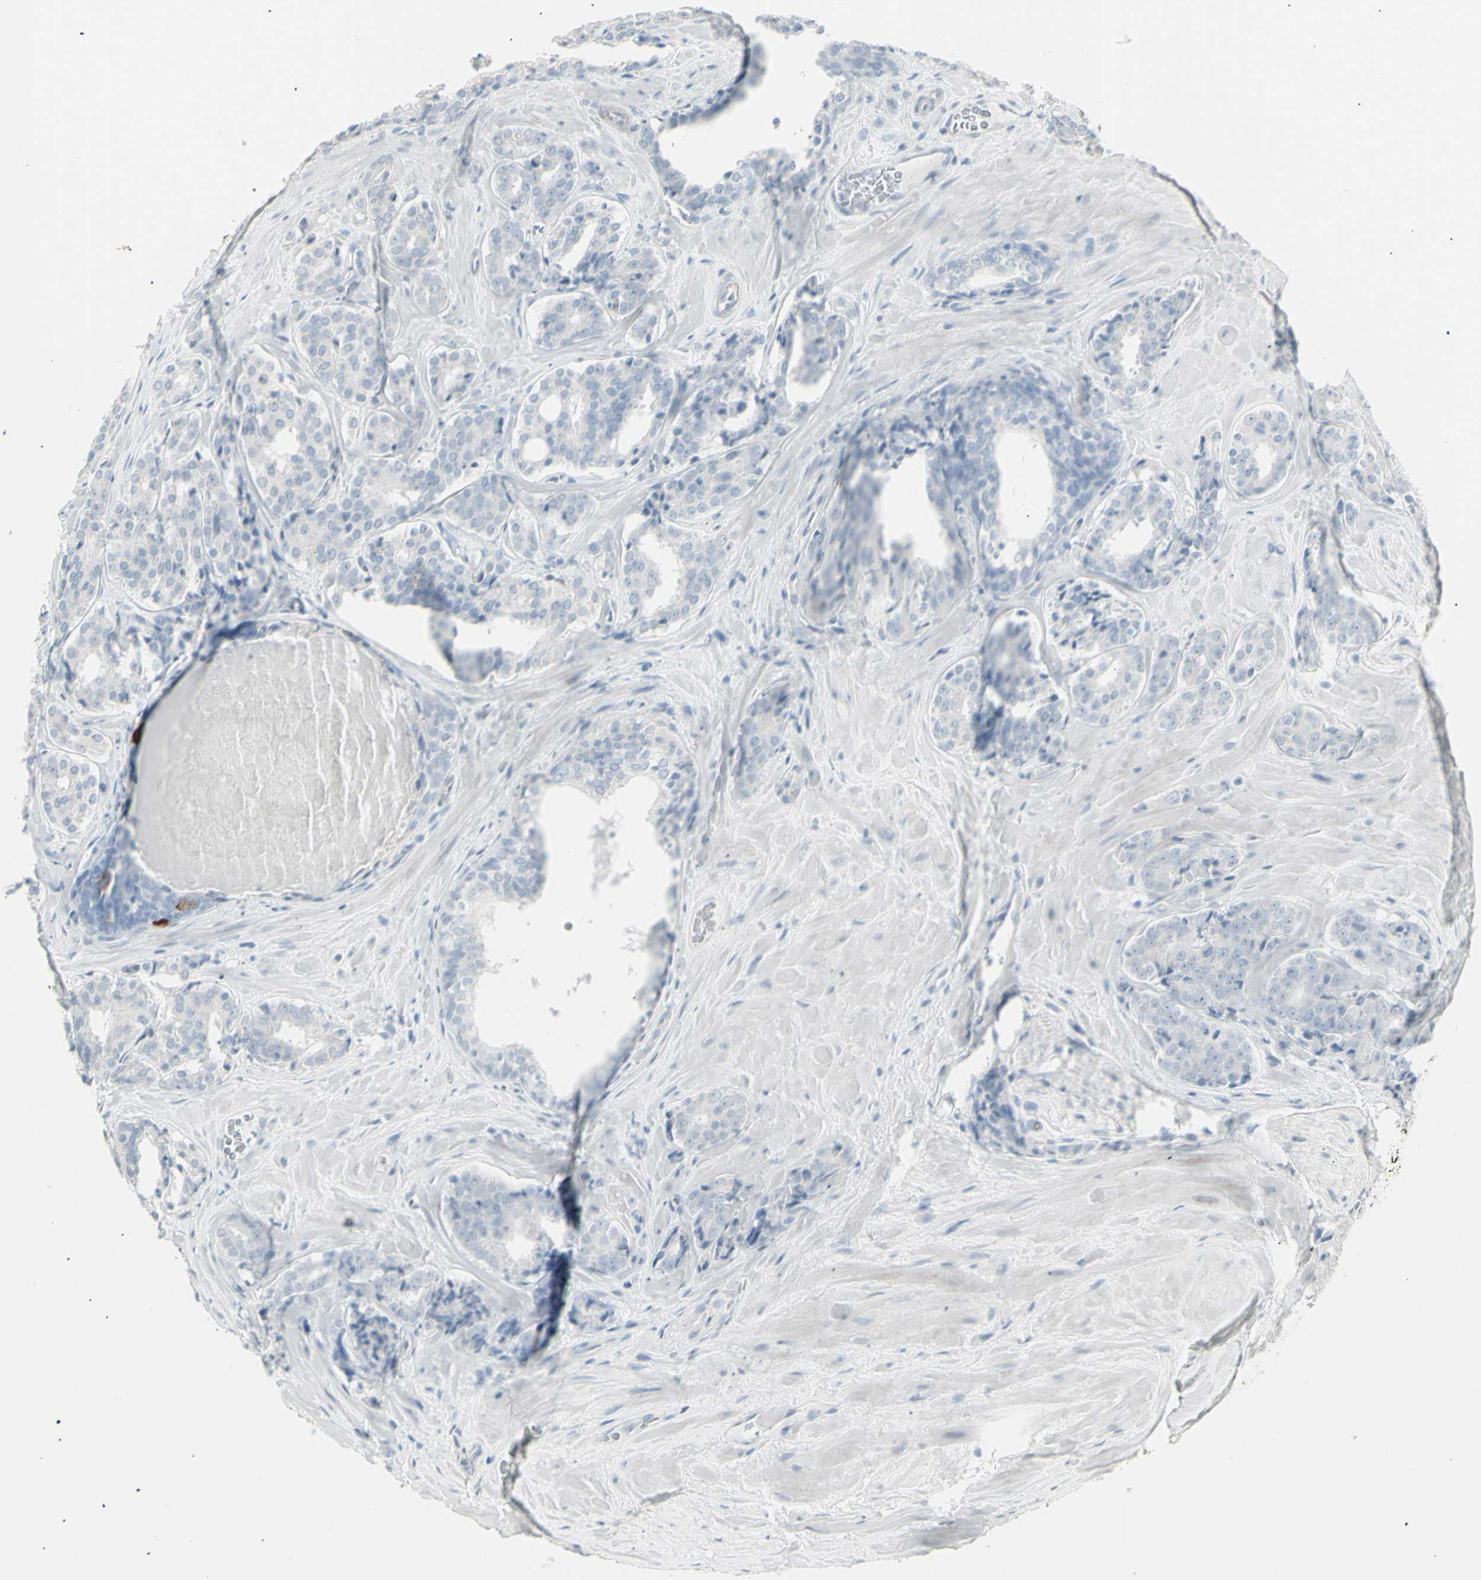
{"staining": {"intensity": "negative", "quantity": "none", "location": "none"}, "tissue": "prostate cancer", "cell_type": "Tumor cells", "image_type": "cancer", "snomed": [{"axis": "morphology", "description": "Adenocarcinoma, High grade"}, {"axis": "topography", "description": "Prostate"}], "caption": "Micrograph shows no significant protein staining in tumor cells of adenocarcinoma (high-grade) (prostate). The staining is performed using DAB (3,3'-diaminobenzidine) brown chromogen with nuclei counter-stained in using hematoxylin.", "gene": "YBX2", "patient": {"sex": "male", "age": 60}}